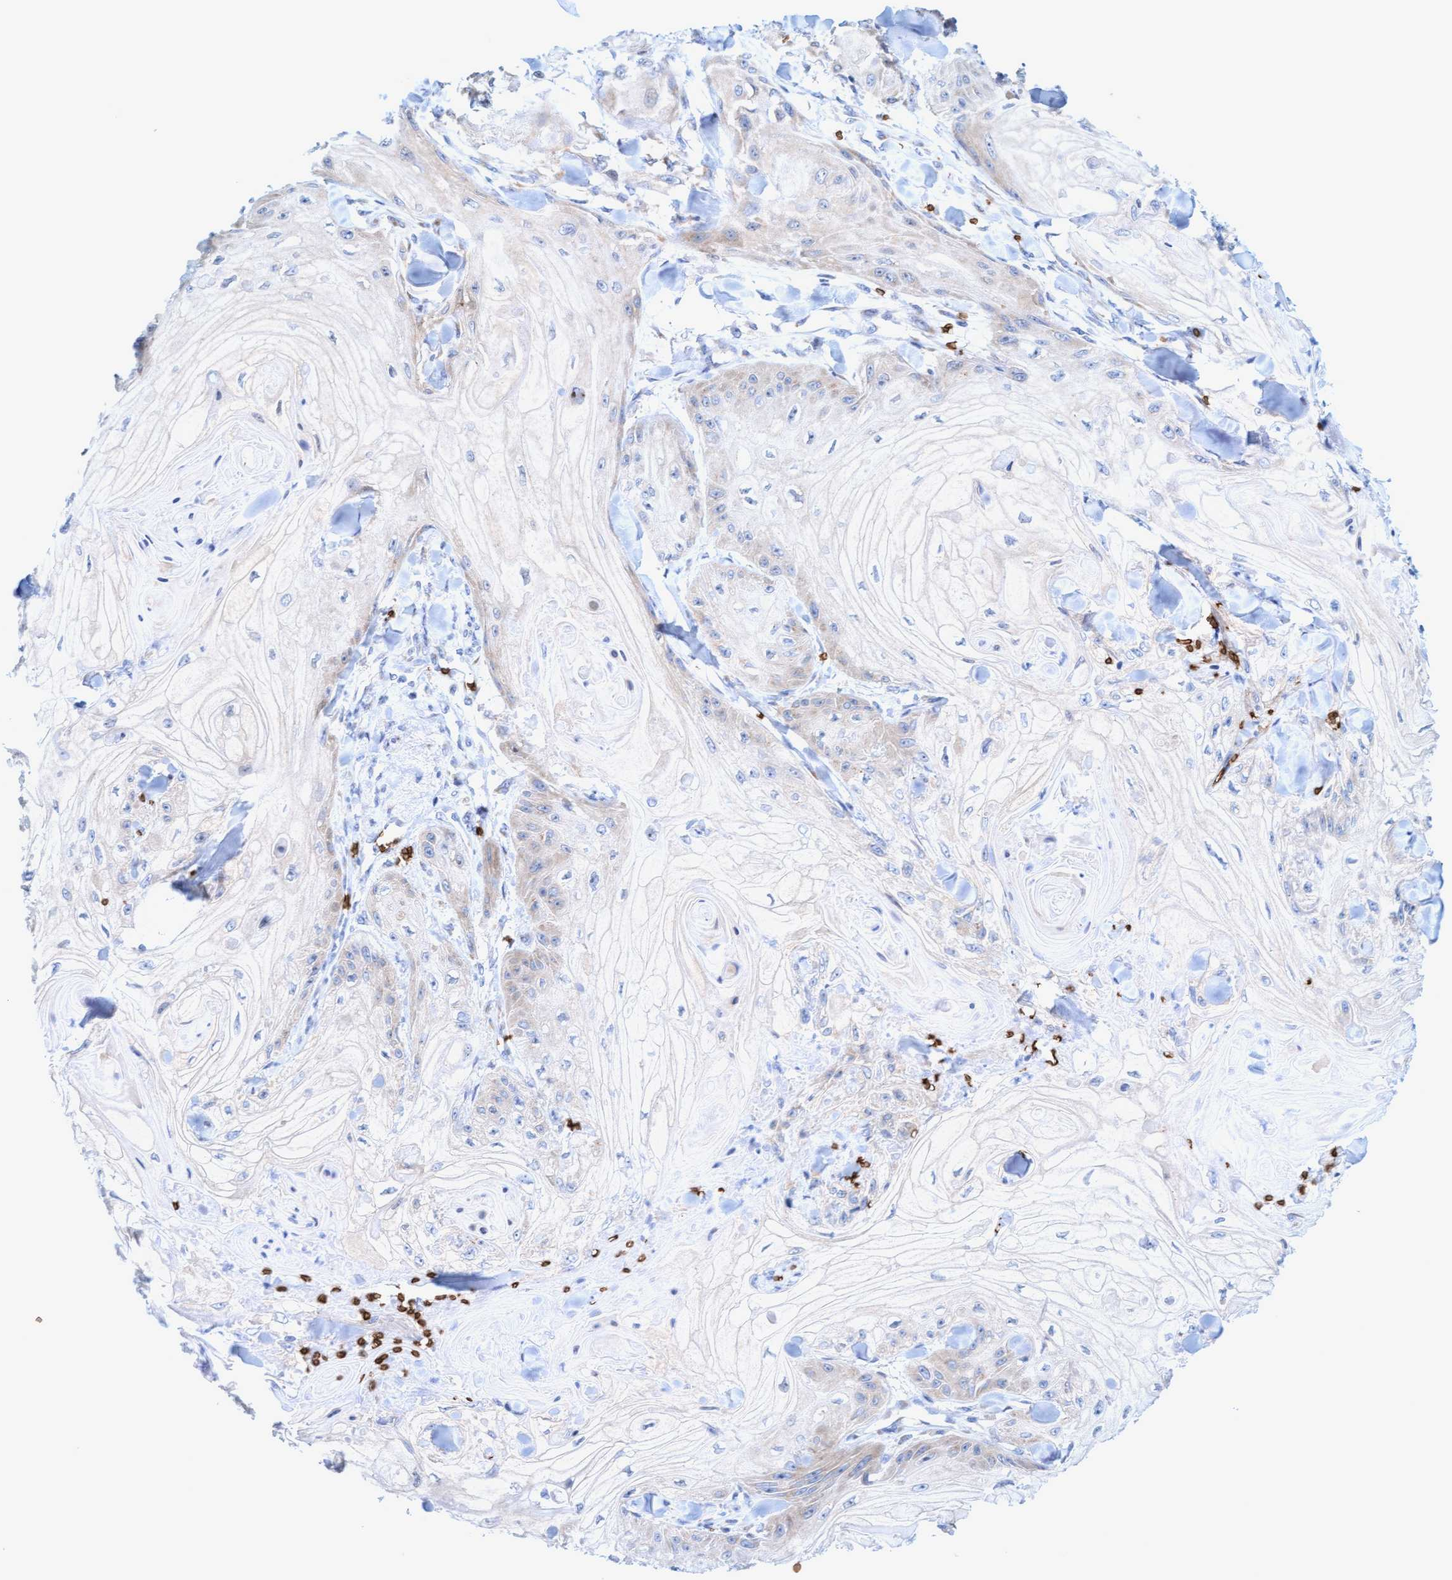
{"staining": {"intensity": "weak", "quantity": "<25%", "location": "cytoplasmic/membranous"}, "tissue": "skin cancer", "cell_type": "Tumor cells", "image_type": "cancer", "snomed": [{"axis": "morphology", "description": "Squamous cell carcinoma, NOS"}, {"axis": "topography", "description": "Skin"}], "caption": "Micrograph shows no protein positivity in tumor cells of skin cancer (squamous cell carcinoma) tissue.", "gene": "SPEM2", "patient": {"sex": "male", "age": 74}}